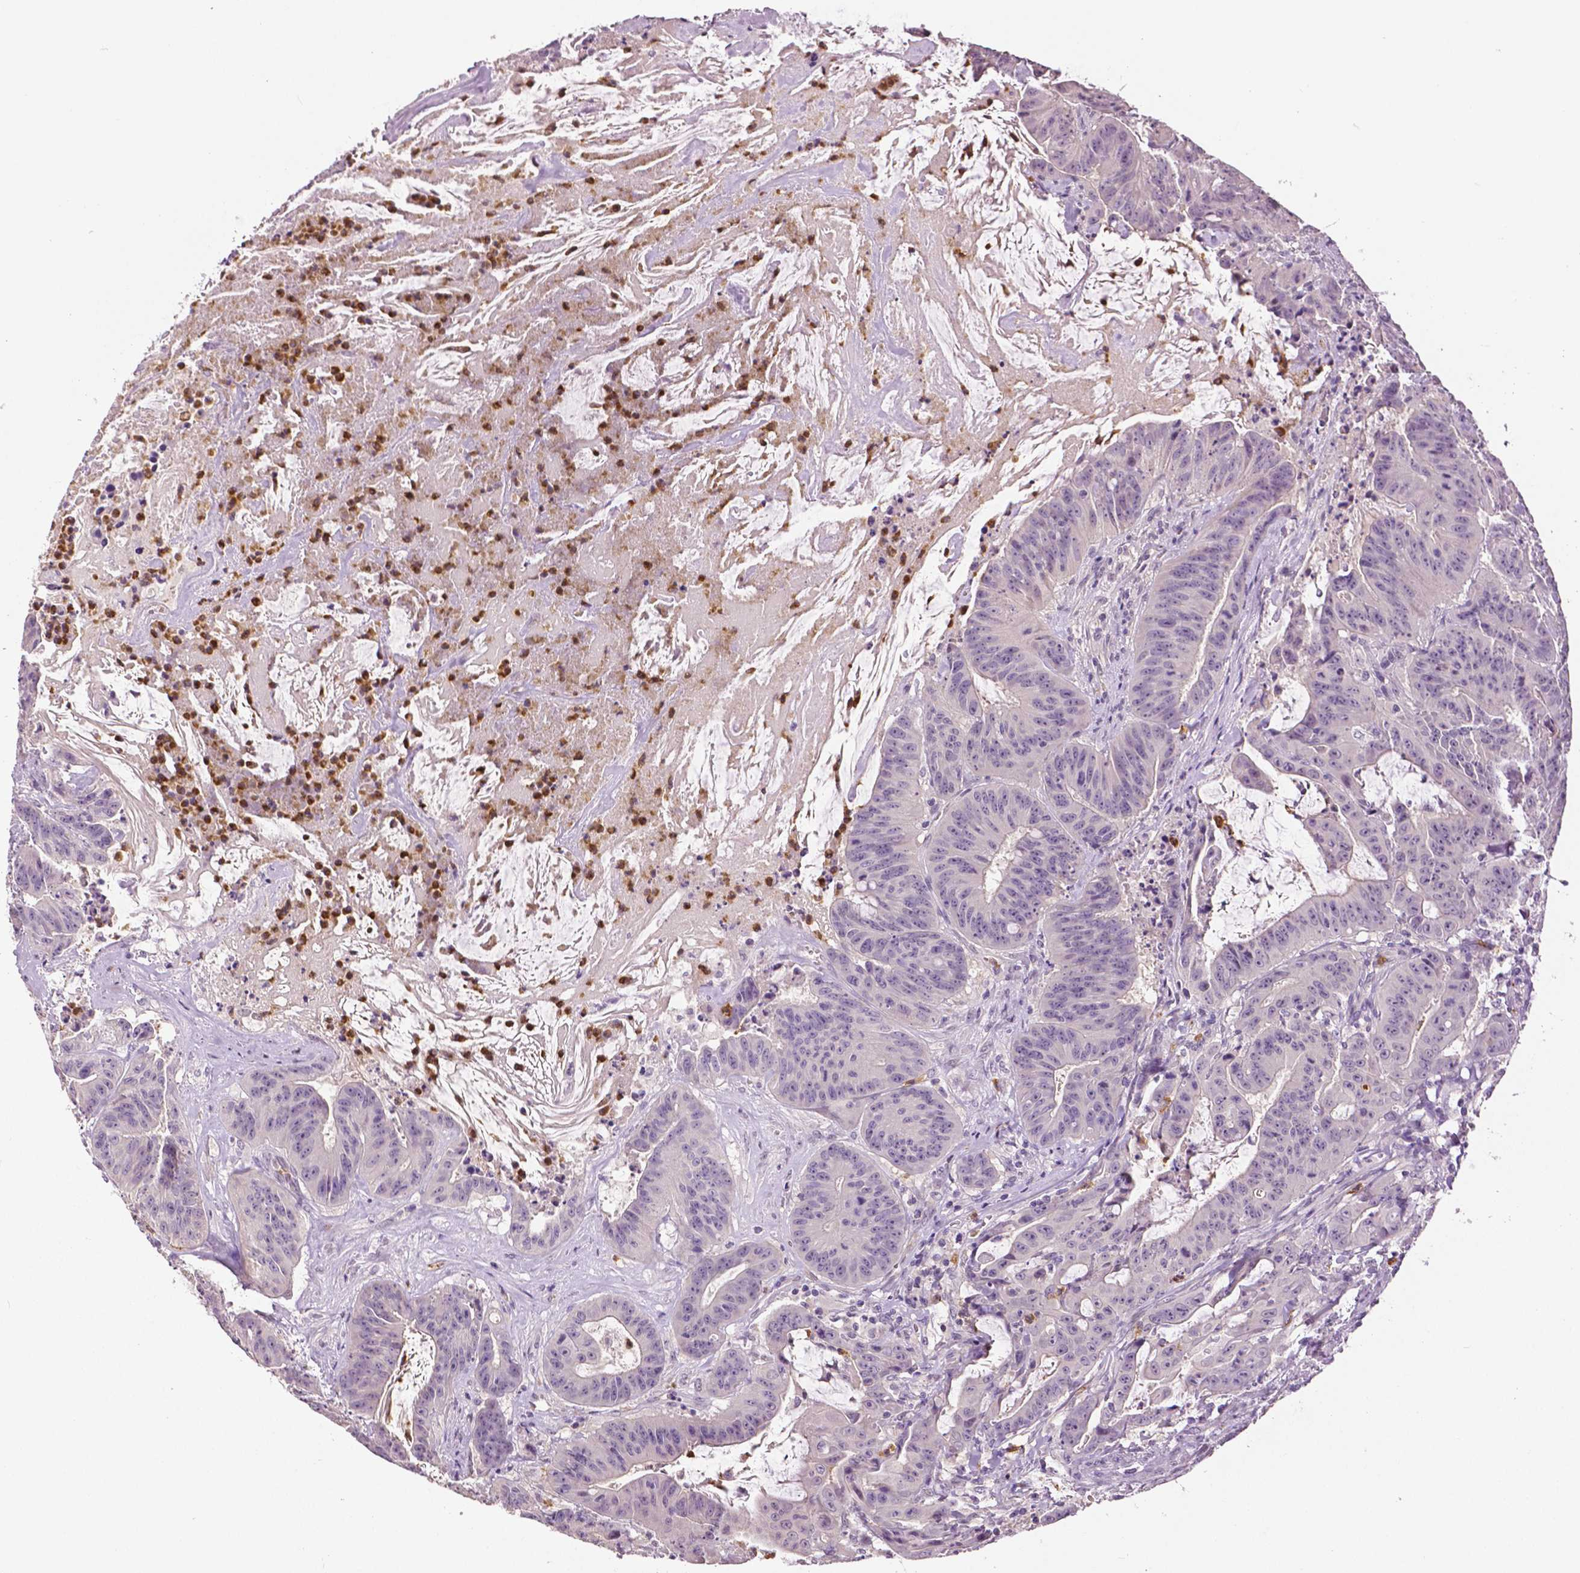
{"staining": {"intensity": "negative", "quantity": "none", "location": "none"}, "tissue": "colorectal cancer", "cell_type": "Tumor cells", "image_type": "cancer", "snomed": [{"axis": "morphology", "description": "Adenocarcinoma, NOS"}, {"axis": "topography", "description": "Colon"}], "caption": "This is an immunohistochemistry image of colorectal cancer (adenocarcinoma). There is no positivity in tumor cells.", "gene": "PTPN5", "patient": {"sex": "male", "age": 33}}